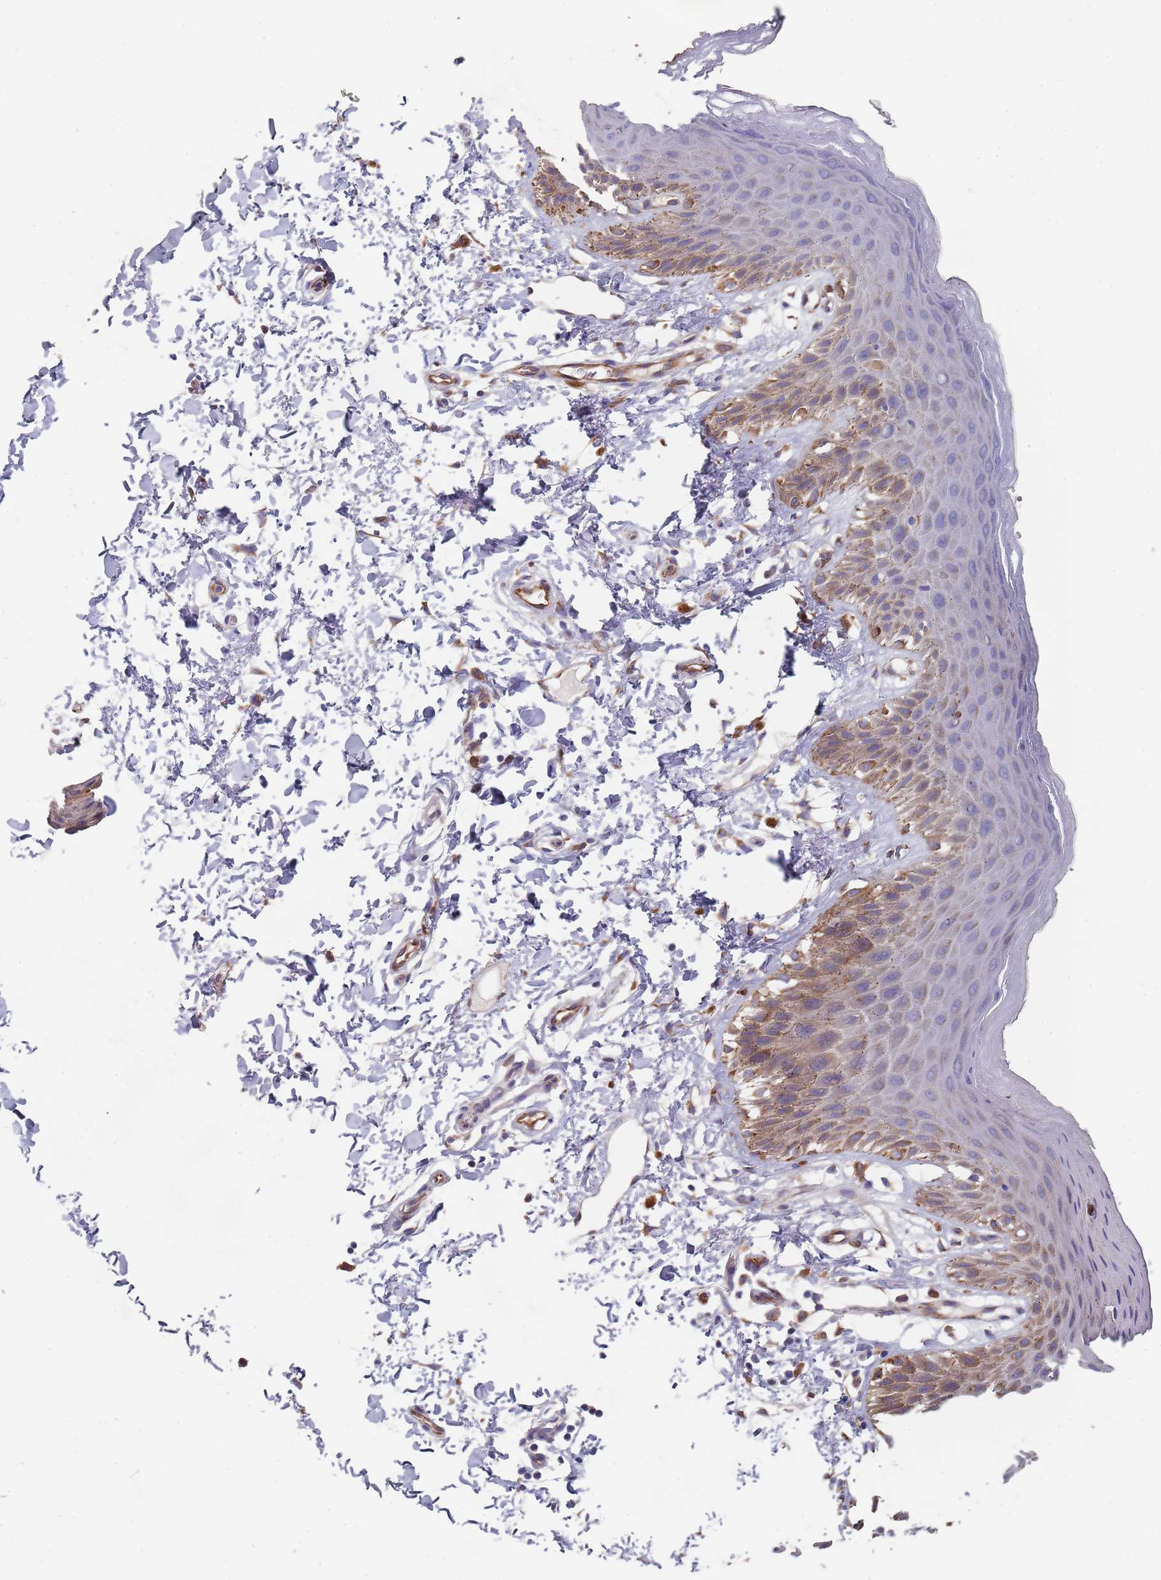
{"staining": {"intensity": "weak", "quantity": "25%-75%", "location": "cytoplasmic/membranous"}, "tissue": "skin", "cell_type": "Epidermal cells", "image_type": "normal", "snomed": [{"axis": "morphology", "description": "Normal tissue, NOS"}, {"axis": "topography", "description": "Anal"}], "caption": "Immunohistochemical staining of normal skin shows weak cytoplasmic/membranous protein positivity in about 25%-75% of epidermal cells. The staining was performed using DAB (3,3'-diaminobenzidine), with brown indicating positive protein expression. Nuclei are stained blue with hematoxylin.", "gene": "DCUN1D3", "patient": {"sex": "male", "age": 44}}